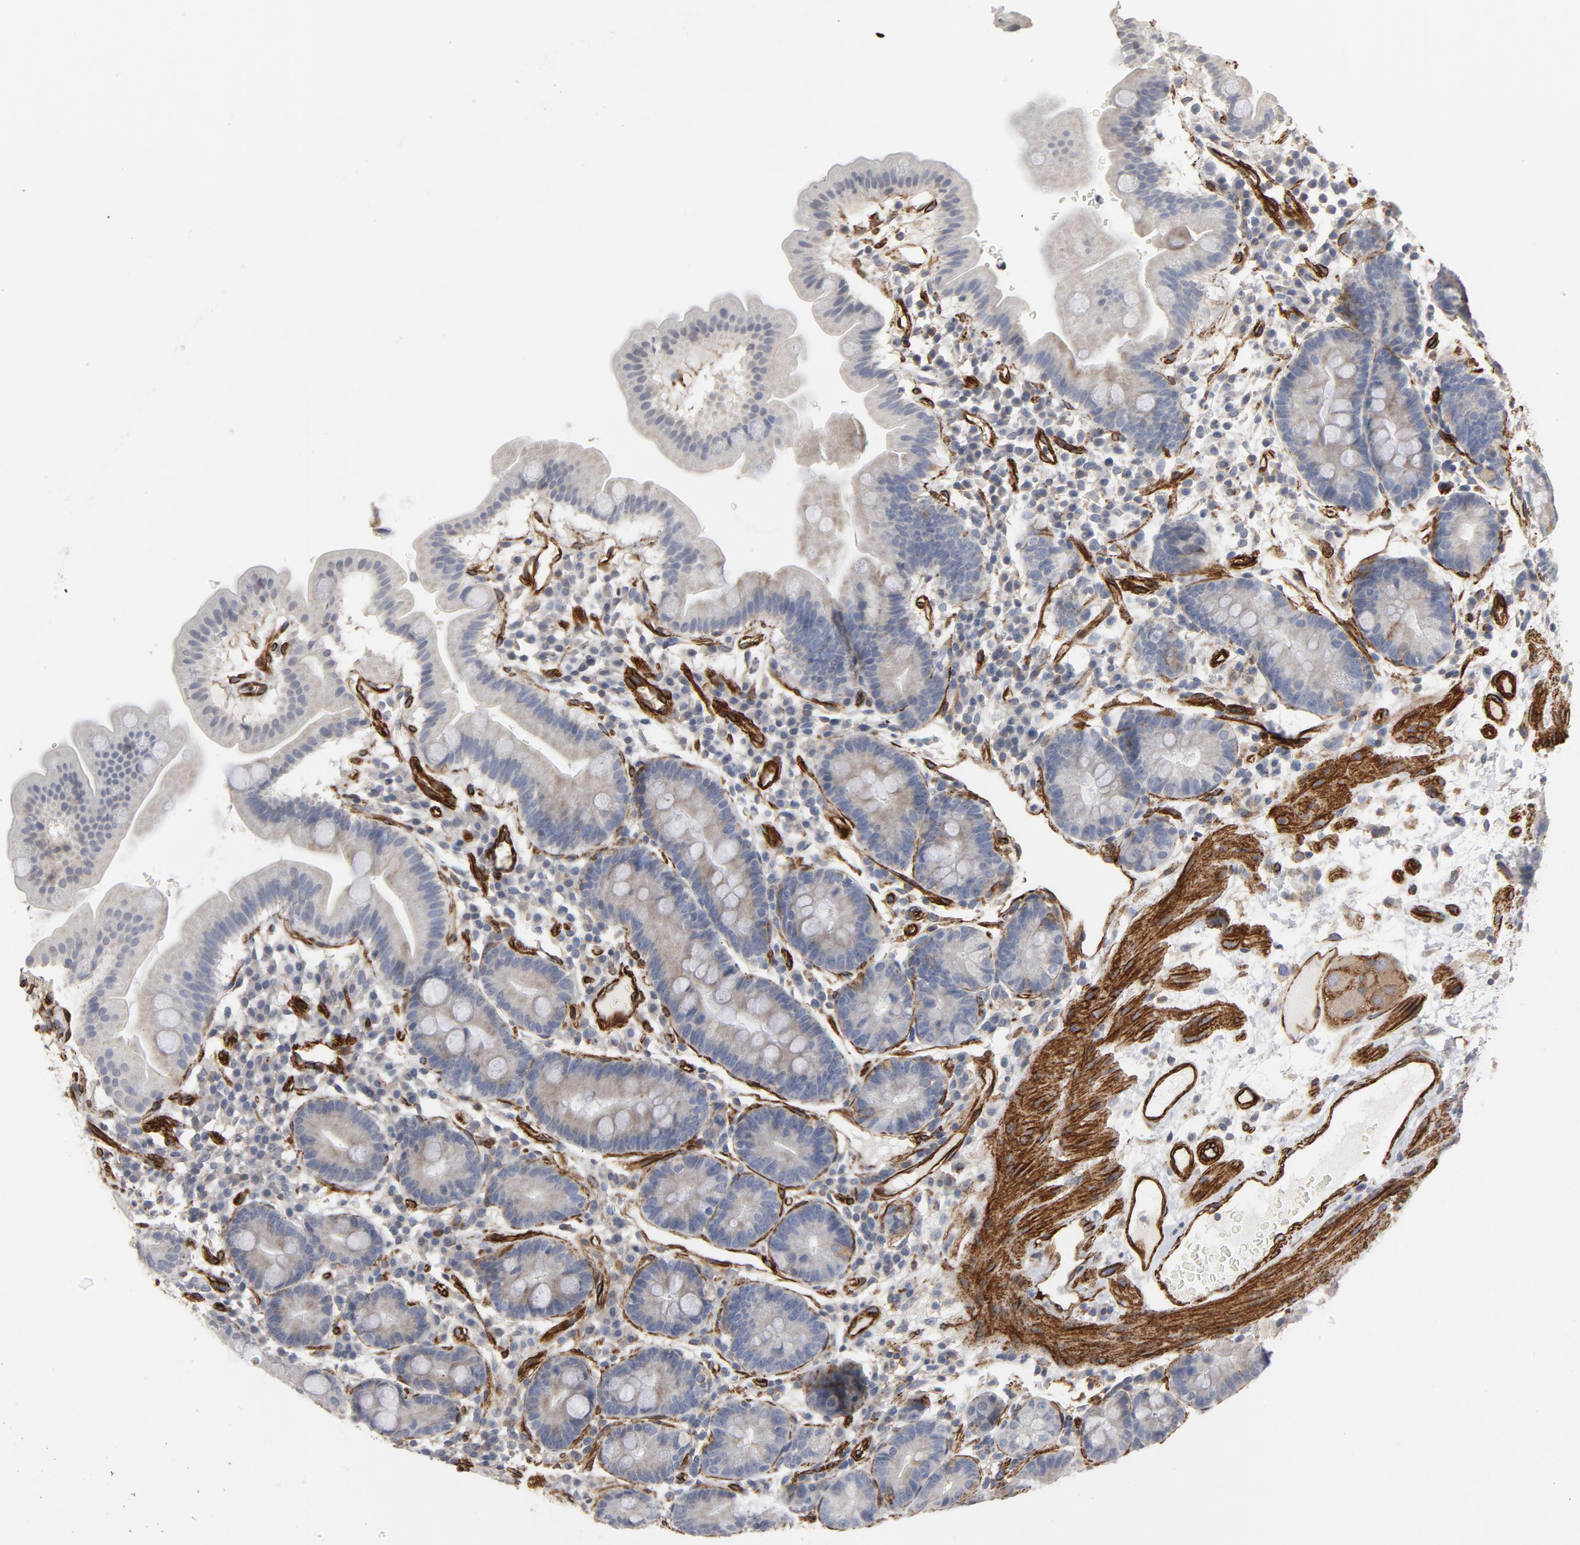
{"staining": {"intensity": "negative", "quantity": "none", "location": "none"}, "tissue": "duodenum", "cell_type": "Glandular cells", "image_type": "normal", "snomed": [{"axis": "morphology", "description": "Normal tissue, NOS"}, {"axis": "topography", "description": "Duodenum"}], "caption": "This is an immunohistochemistry (IHC) image of benign human duodenum. There is no expression in glandular cells.", "gene": "GNG2", "patient": {"sex": "male", "age": 50}}